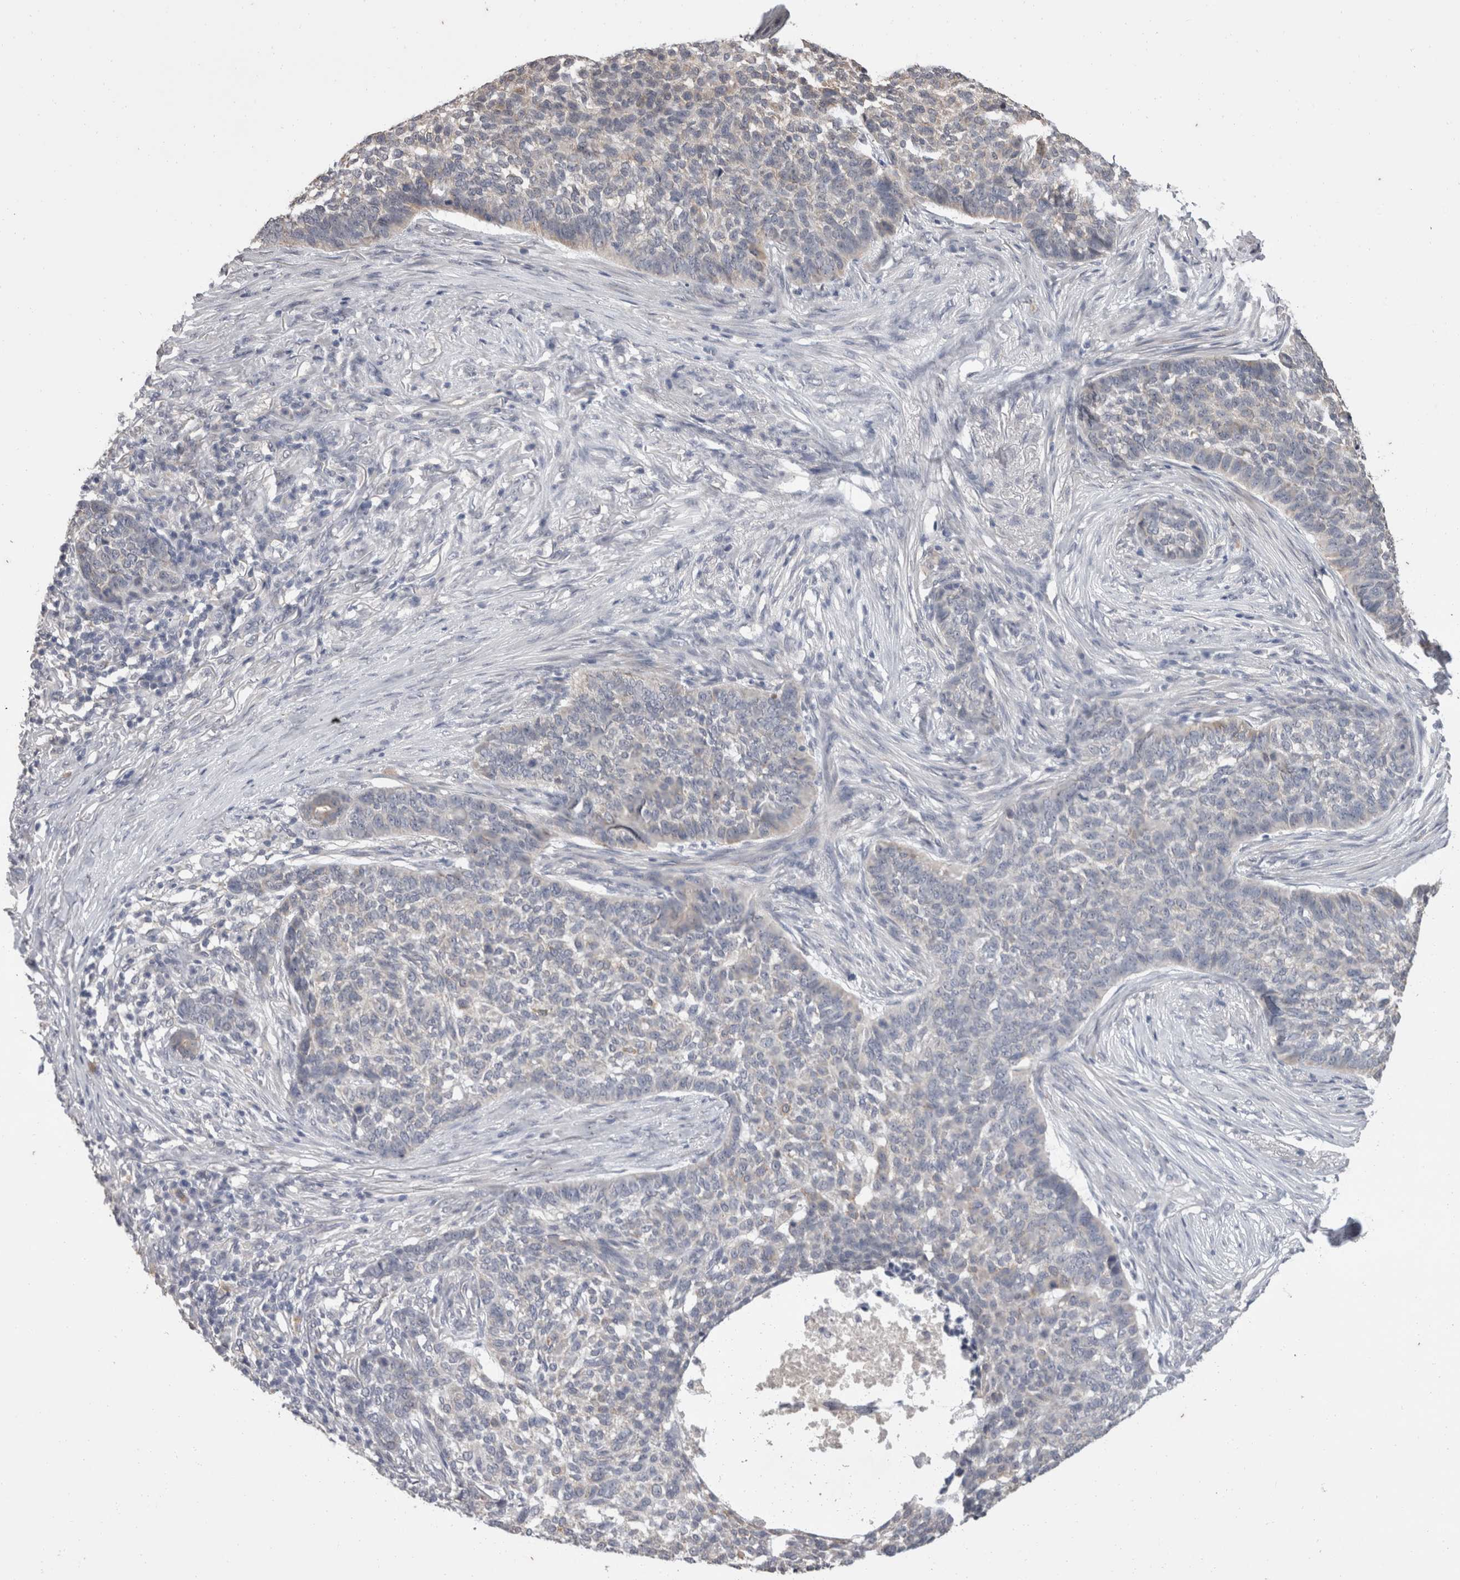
{"staining": {"intensity": "negative", "quantity": "none", "location": "none"}, "tissue": "skin cancer", "cell_type": "Tumor cells", "image_type": "cancer", "snomed": [{"axis": "morphology", "description": "Basal cell carcinoma"}, {"axis": "topography", "description": "Skin"}], "caption": "This image is of skin basal cell carcinoma stained with immunohistochemistry to label a protein in brown with the nuclei are counter-stained blue. There is no expression in tumor cells. The staining is performed using DAB brown chromogen with nuclei counter-stained in using hematoxylin.", "gene": "FHOD3", "patient": {"sex": "male", "age": 85}}